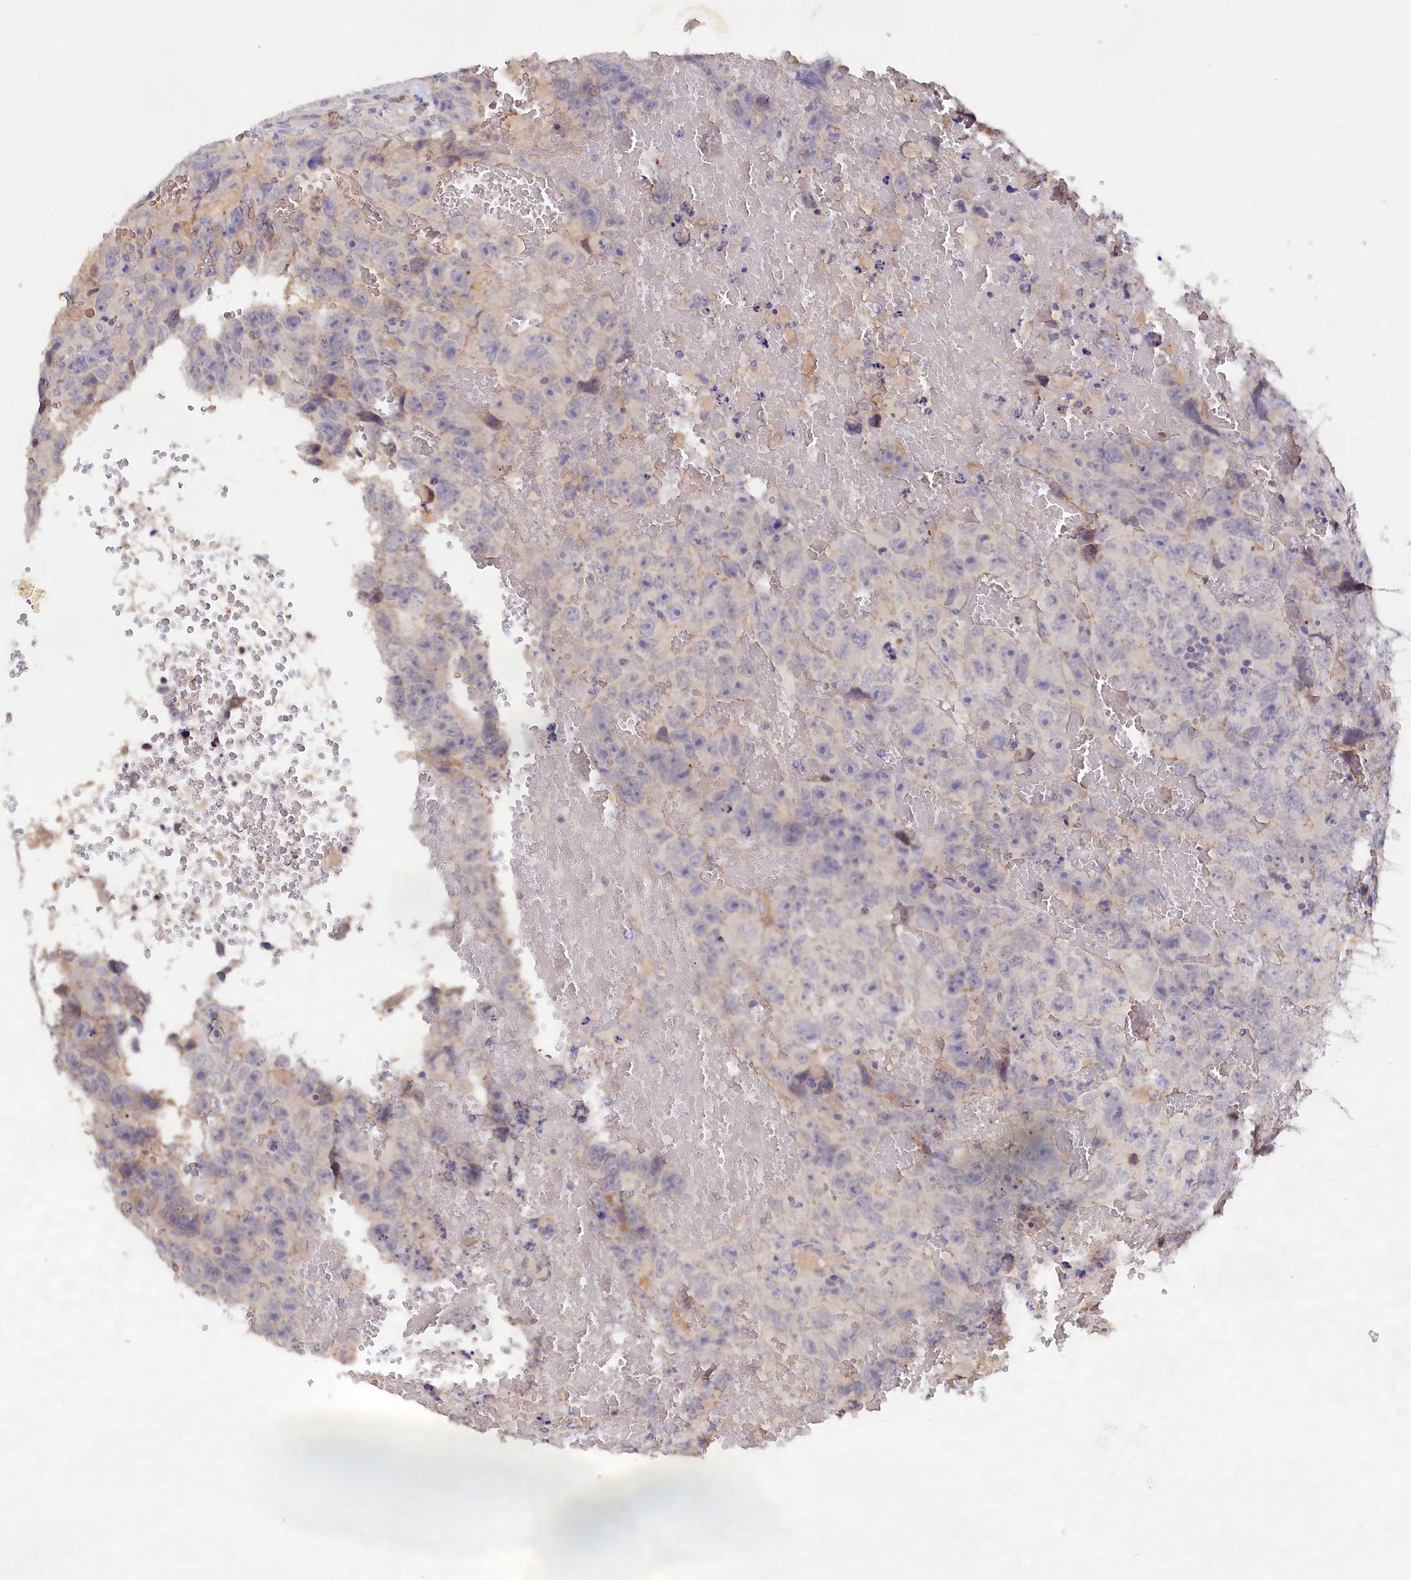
{"staining": {"intensity": "negative", "quantity": "none", "location": "none"}, "tissue": "testis cancer", "cell_type": "Tumor cells", "image_type": "cancer", "snomed": [{"axis": "morphology", "description": "Carcinoma, Embryonal, NOS"}, {"axis": "topography", "description": "Testis"}], "caption": "Protein analysis of testis cancer displays no significant expression in tumor cells.", "gene": "CELF5", "patient": {"sex": "male", "age": 45}}